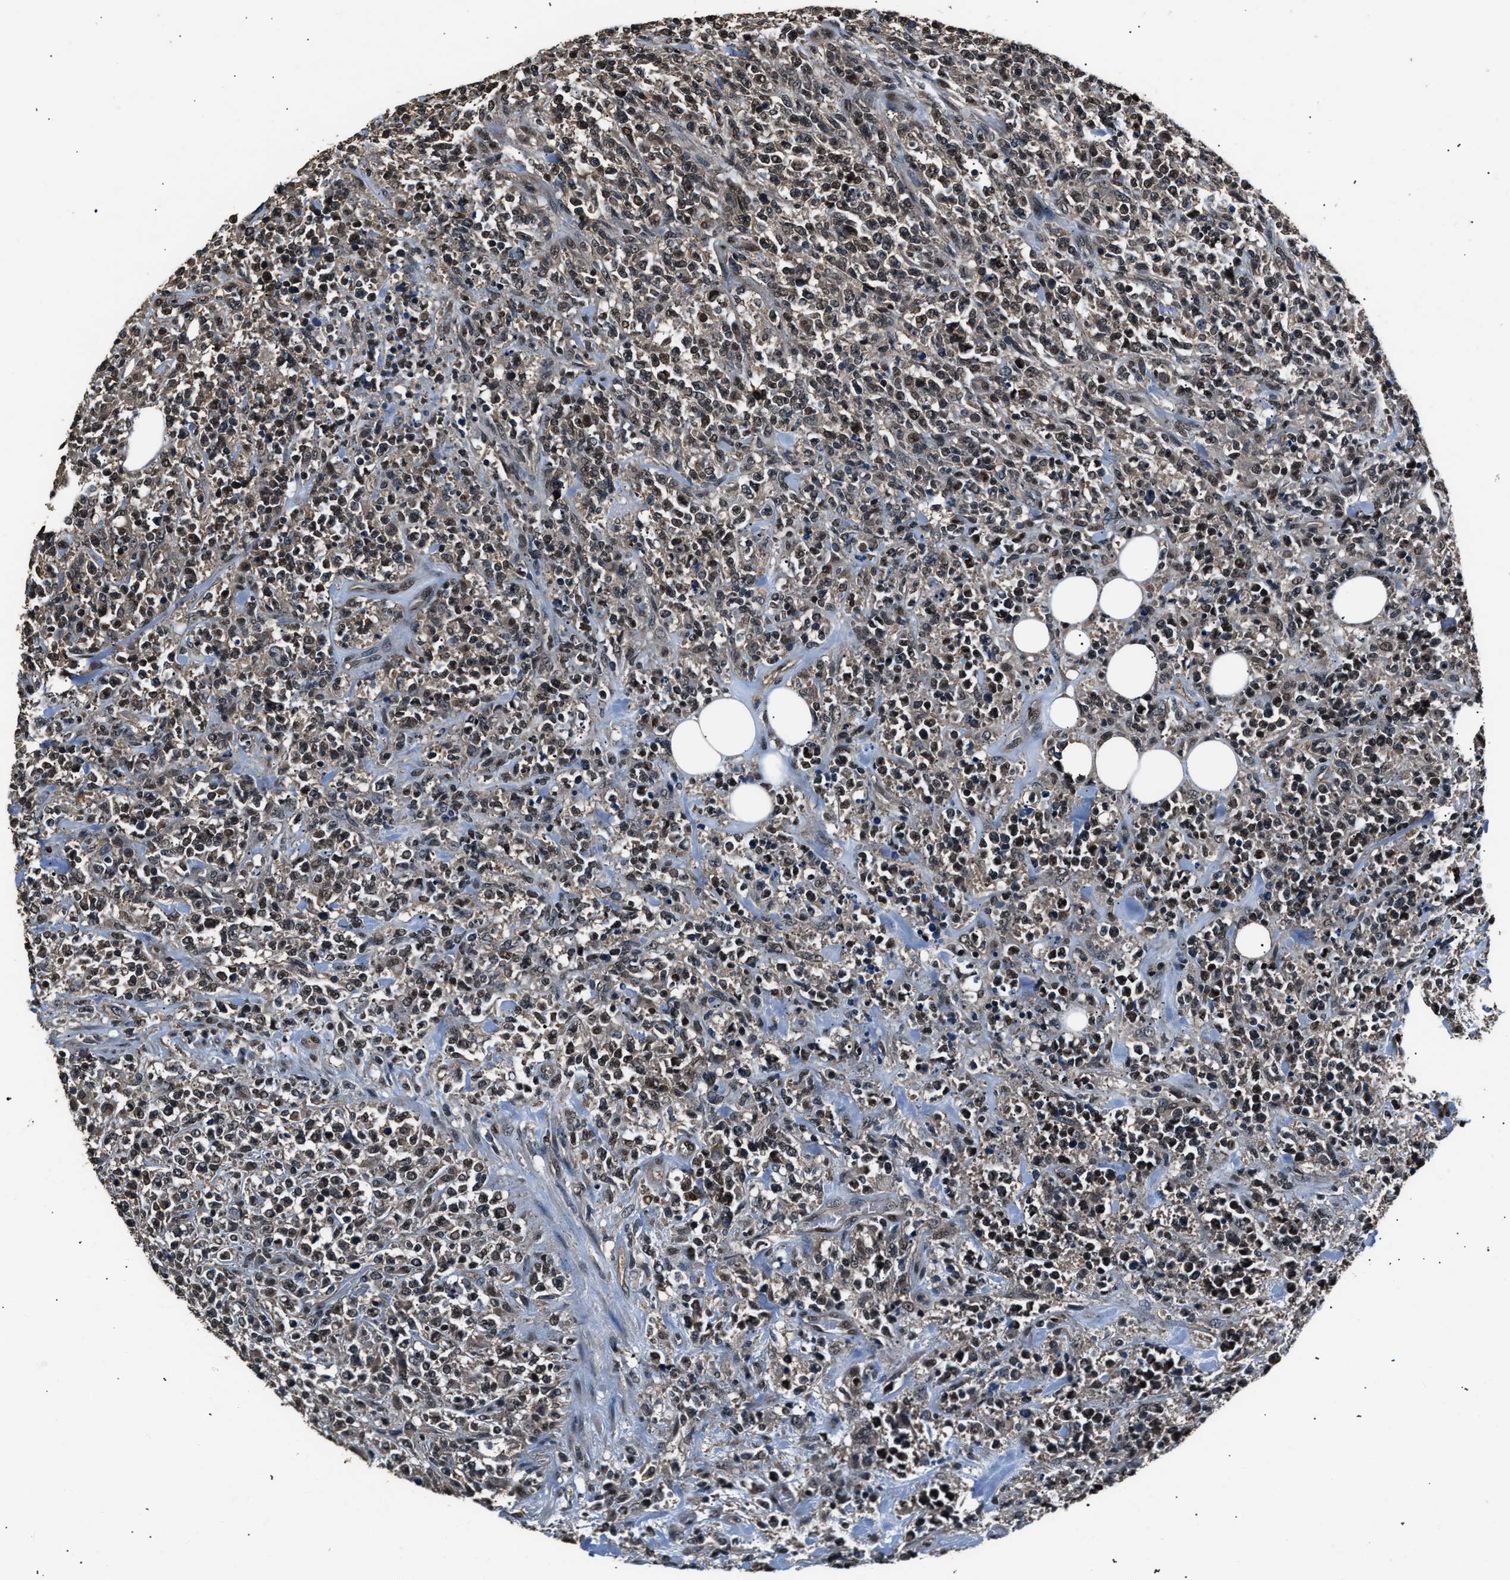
{"staining": {"intensity": "weak", "quantity": "25%-75%", "location": "nuclear"}, "tissue": "lymphoma", "cell_type": "Tumor cells", "image_type": "cancer", "snomed": [{"axis": "morphology", "description": "Malignant lymphoma, non-Hodgkin's type, High grade"}, {"axis": "topography", "description": "Soft tissue"}], "caption": "The photomicrograph reveals immunohistochemical staining of malignant lymphoma, non-Hodgkin's type (high-grade). There is weak nuclear expression is appreciated in approximately 25%-75% of tumor cells. (Stains: DAB (3,3'-diaminobenzidine) in brown, nuclei in blue, Microscopy: brightfield microscopy at high magnification).", "gene": "DFFA", "patient": {"sex": "male", "age": 18}}